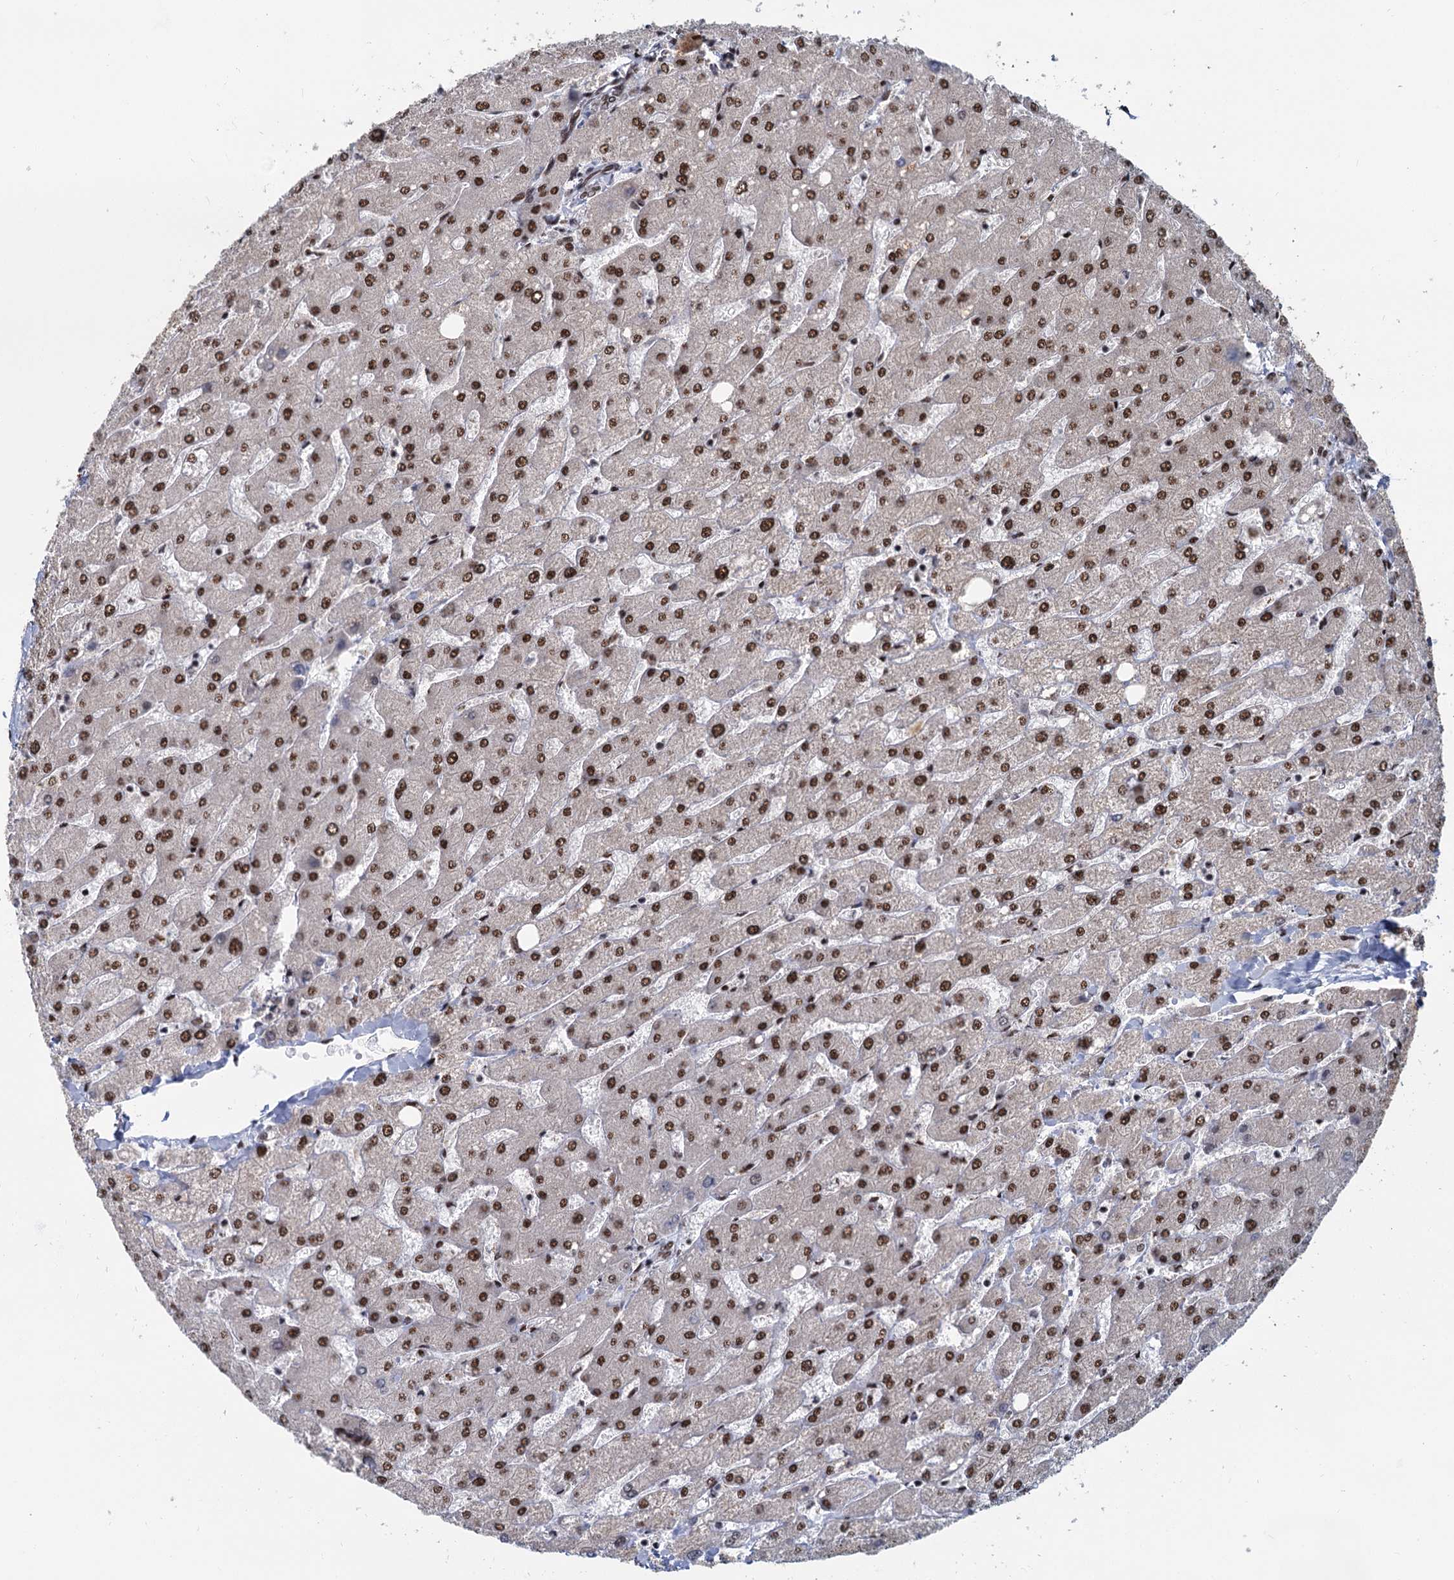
{"staining": {"intensity": "moderate", "quantity": ">75%", "location": "nuclear"}, "tissue": "liver", "cell_type": "Cholangiocytes", "image_type": "normal", "snomed": [{"axis": "morphology", "description": "Normal tissue, NOS"}, {"axis": "topography", "description": "Liver"}], "caption": "Immunohistochemistry (DAB (3,3'-diaminobenzidine)) staining of unremarkable liver exhibits moderate nuclear protein staining in about >75% of cholangiocytes.", "gene": "WBP4", "patient": {"sex": "male", "age": 55}}